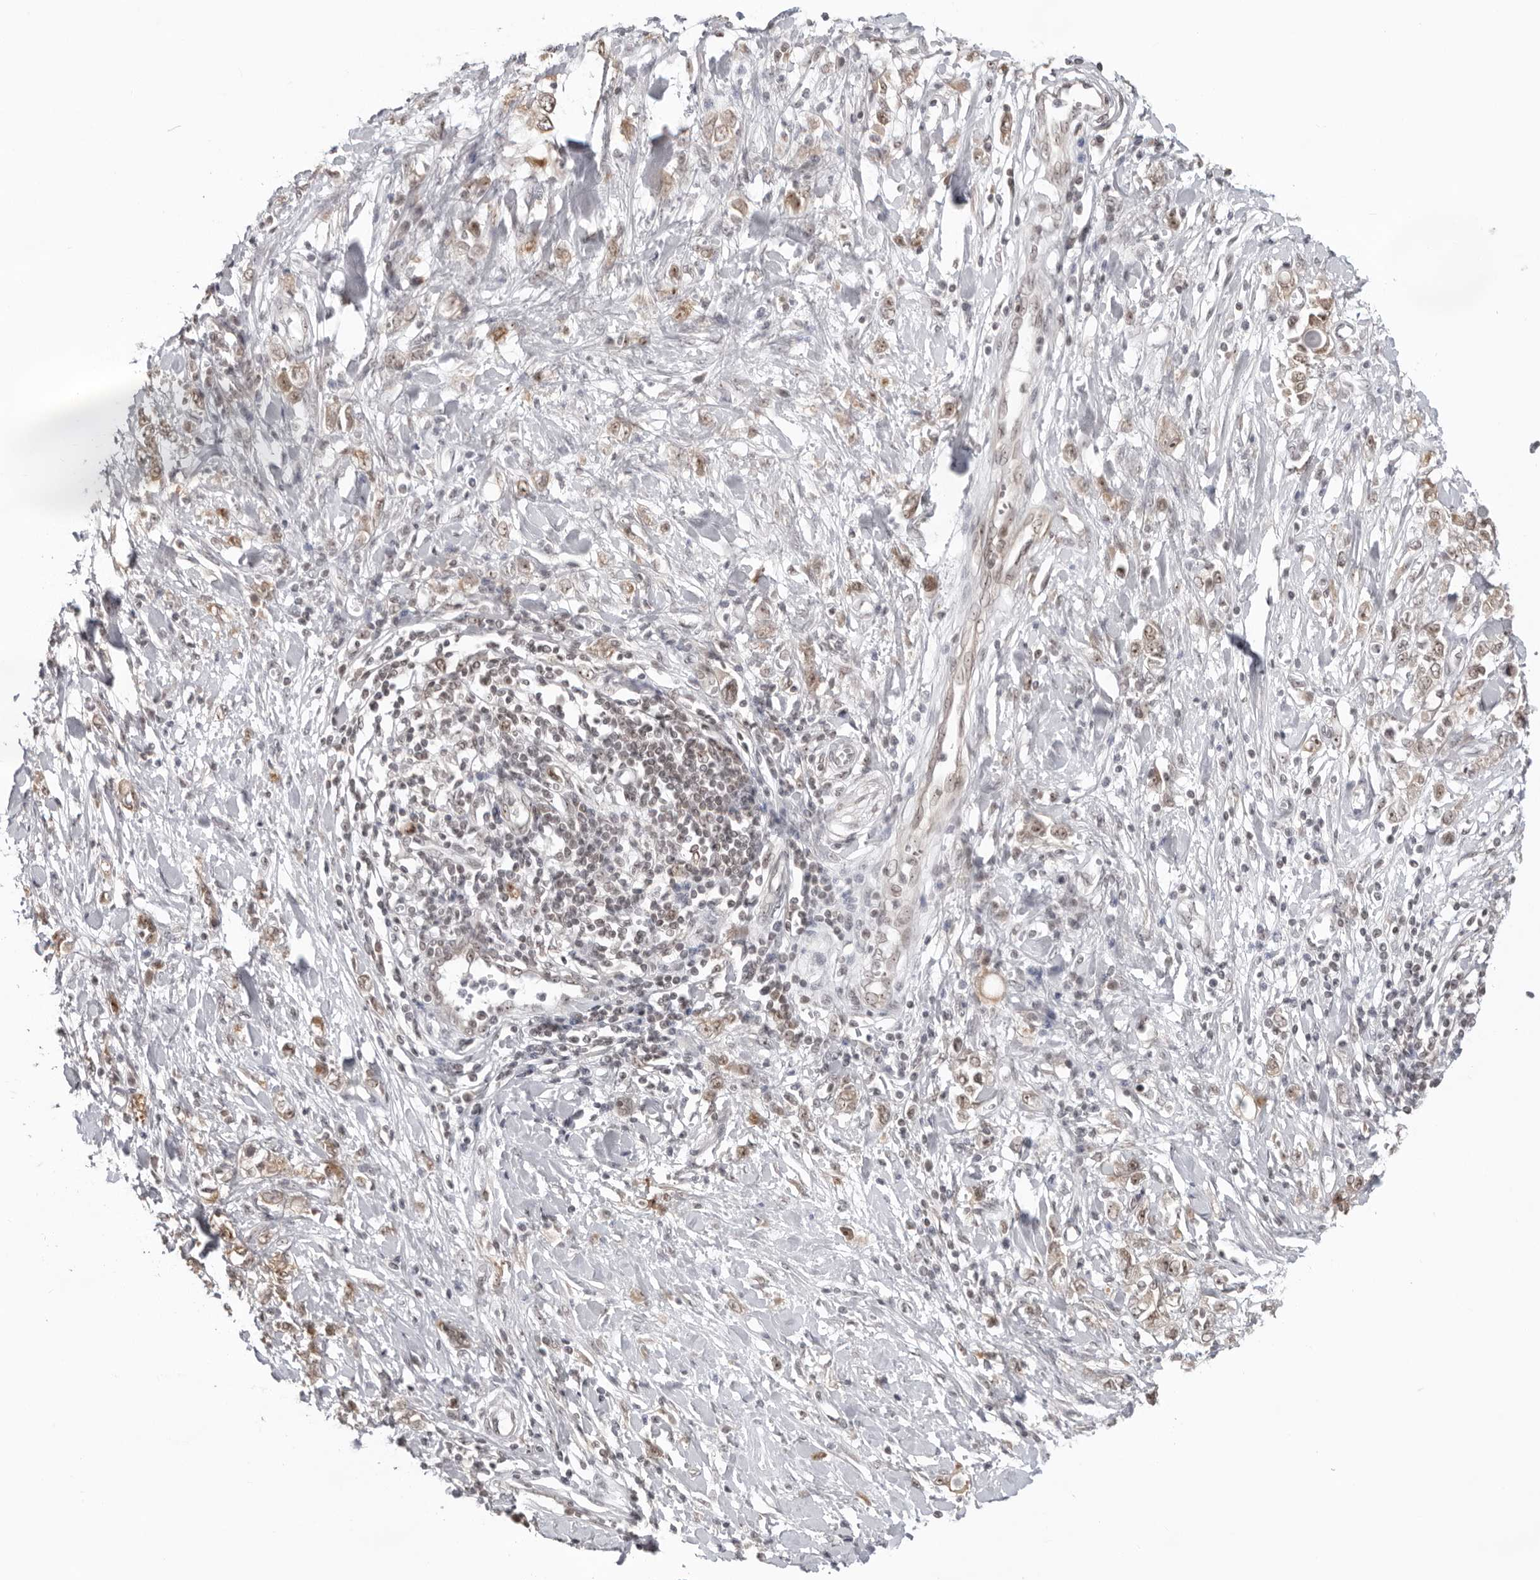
{"staining": {"intensity": "weak", "quantity": ">75%", "location": "cytoplasmic/membranous,nuclear"}, "tissue": "stomach cancer", "cell_type": "Tumor cells", "image_type": "cancer", "snomed": [{"axis": "morphology", "description": "Adenocarcinoma, NOS"}, {"axis": "topography", "description": "Stomach"}], "caption": "Protein expression analysis of stomach adenocarcinoma reveals weak cytoplasmic/membranous and nuclear staining in about >75% of tumor cells.", "gene": "EXOSC10", "patient": {"sex": "female", "age": 76}}